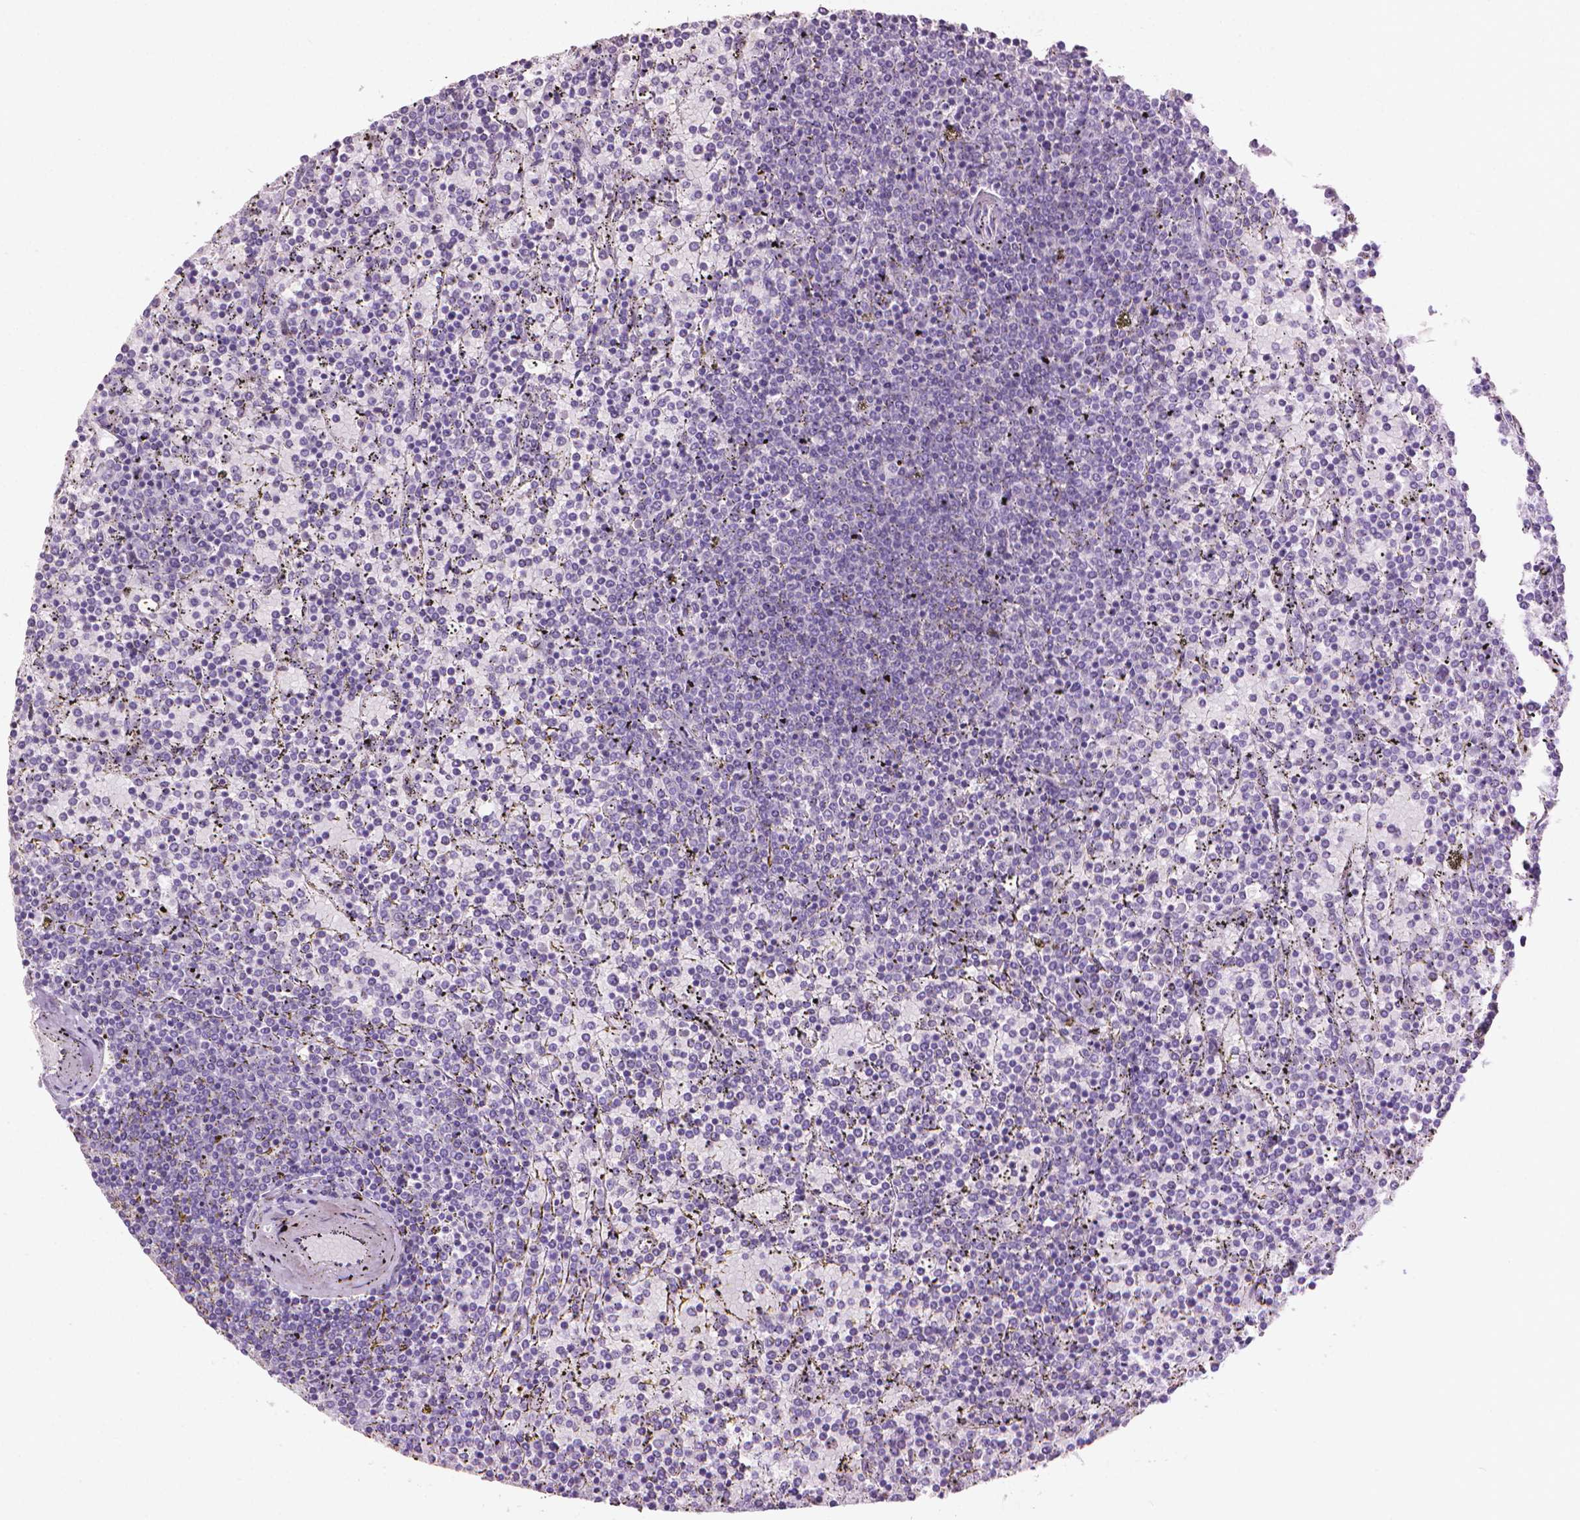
{"staining": {"intensity": "negative", "quantity": "none", "location": "none"}, "tissue": "lymphoma", "cell_type": "Tumor cells", "image_type": "cancer", "snomed": [{"axis": "morphology", "description": "Malignant lymphoma, non-Hodgkin's type, Low grade"}, {"axis": "topography", "description": "Spleen"}], "caption": "Lymphoma was stained to show a protein in brown. There is no significant positivity in tumor cells. Brightfield microscopy of immunohistochemistry (IHC) stained with DAB (brown) and hematoxylin (blue), captured at high magnification.", "gene": "MLANA", "patient": {"sex": "female", "age": 77}}